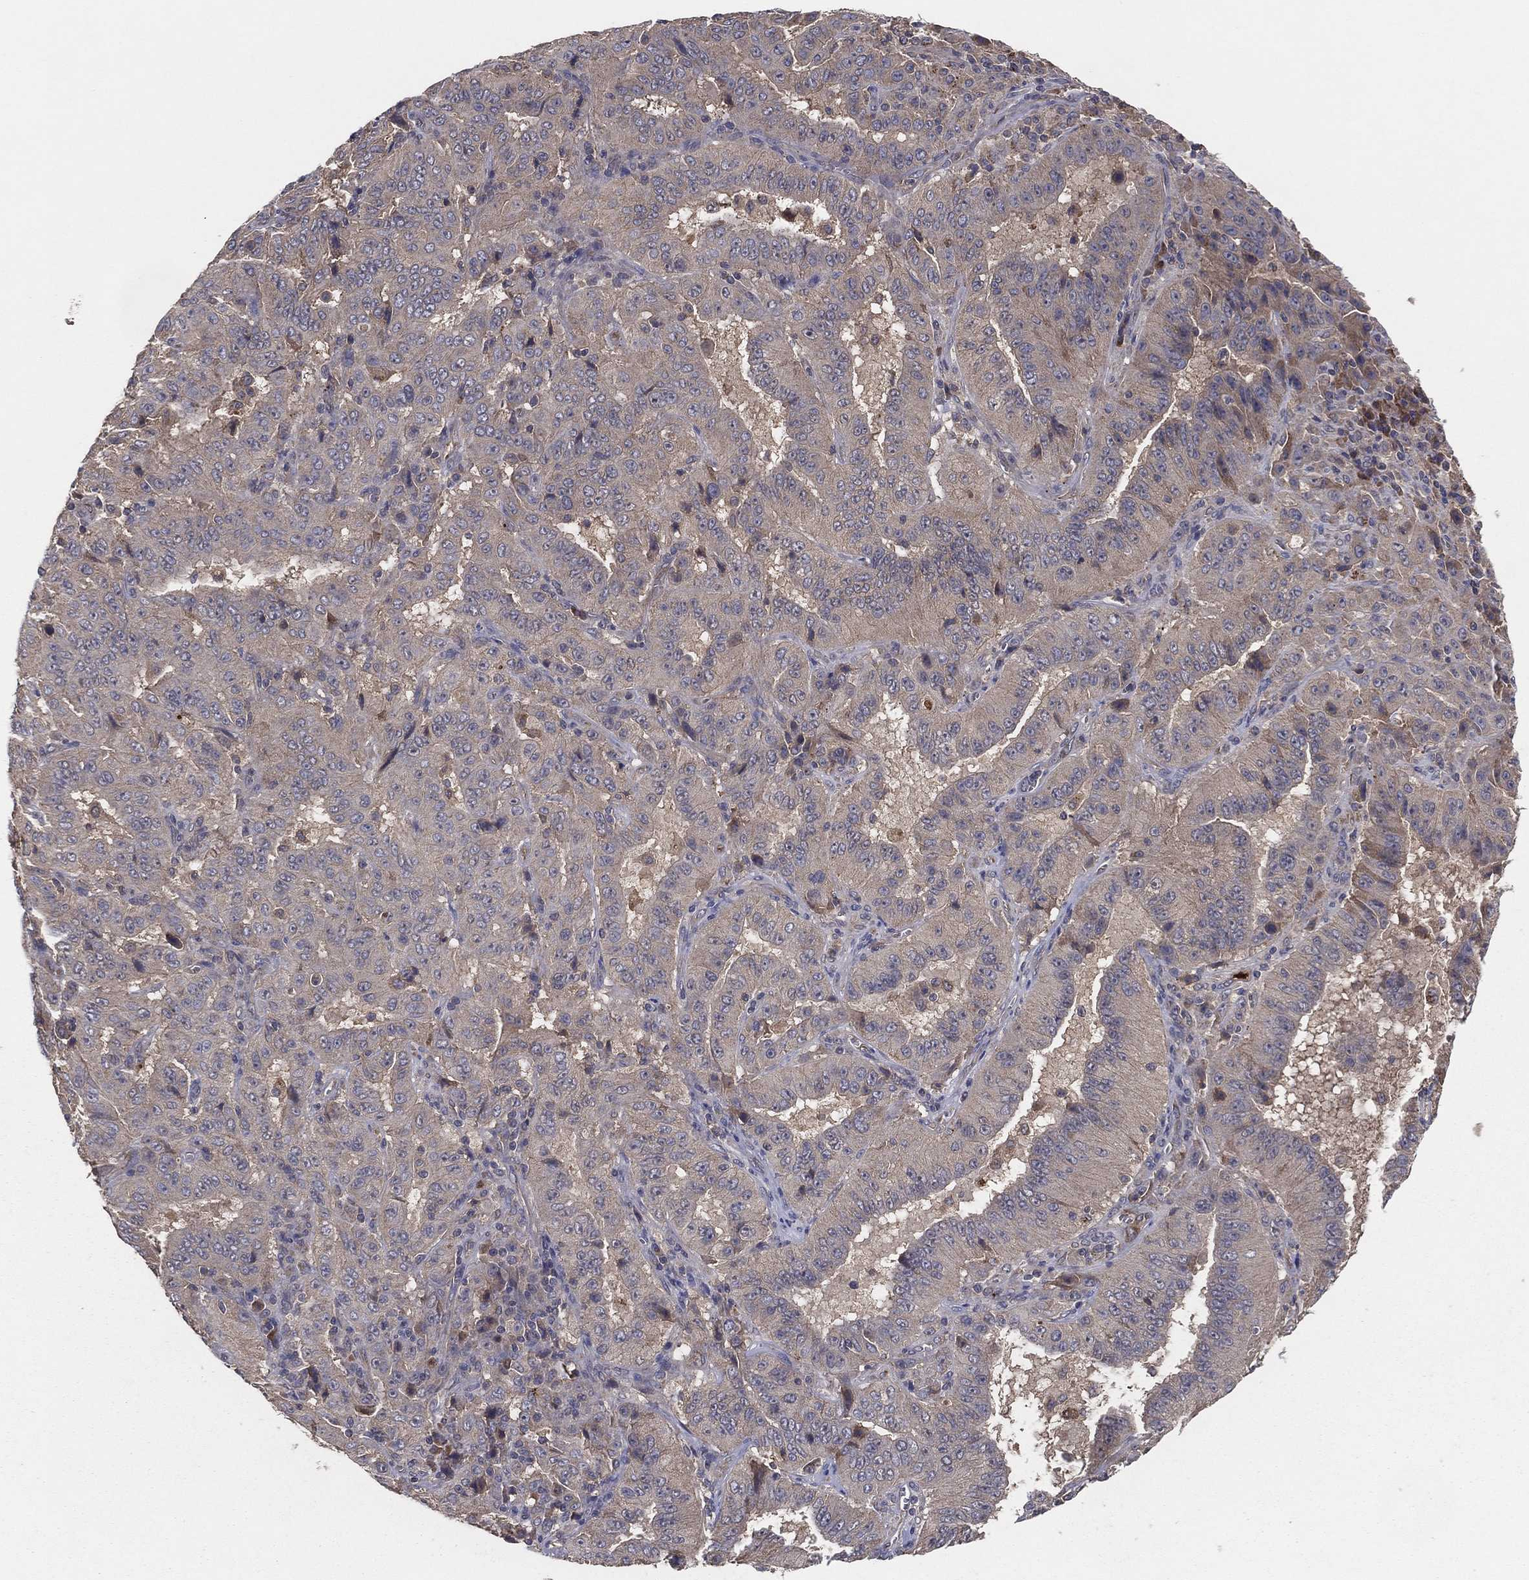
{"staining": {"intensity": "negative", "quantity": "none", "location": "none"}, "tissue": "pancreatic cancer", "cell_type": "Tumor cells", "image_type": "cancer", "snomed": [{"axis": "morphology", "description": "Adenocarcinoma, NOS"}, {"axis": "topography", "description": "Pancreas"}], "caption": "This is an immunohistochemistry (IHC) histopathology image of human pancreatic cancer (adenocarcinoma). There is no positivity in tumor cells.", "gene": "MT-ND1", "patient": {"sex": "male", "age": 63}}